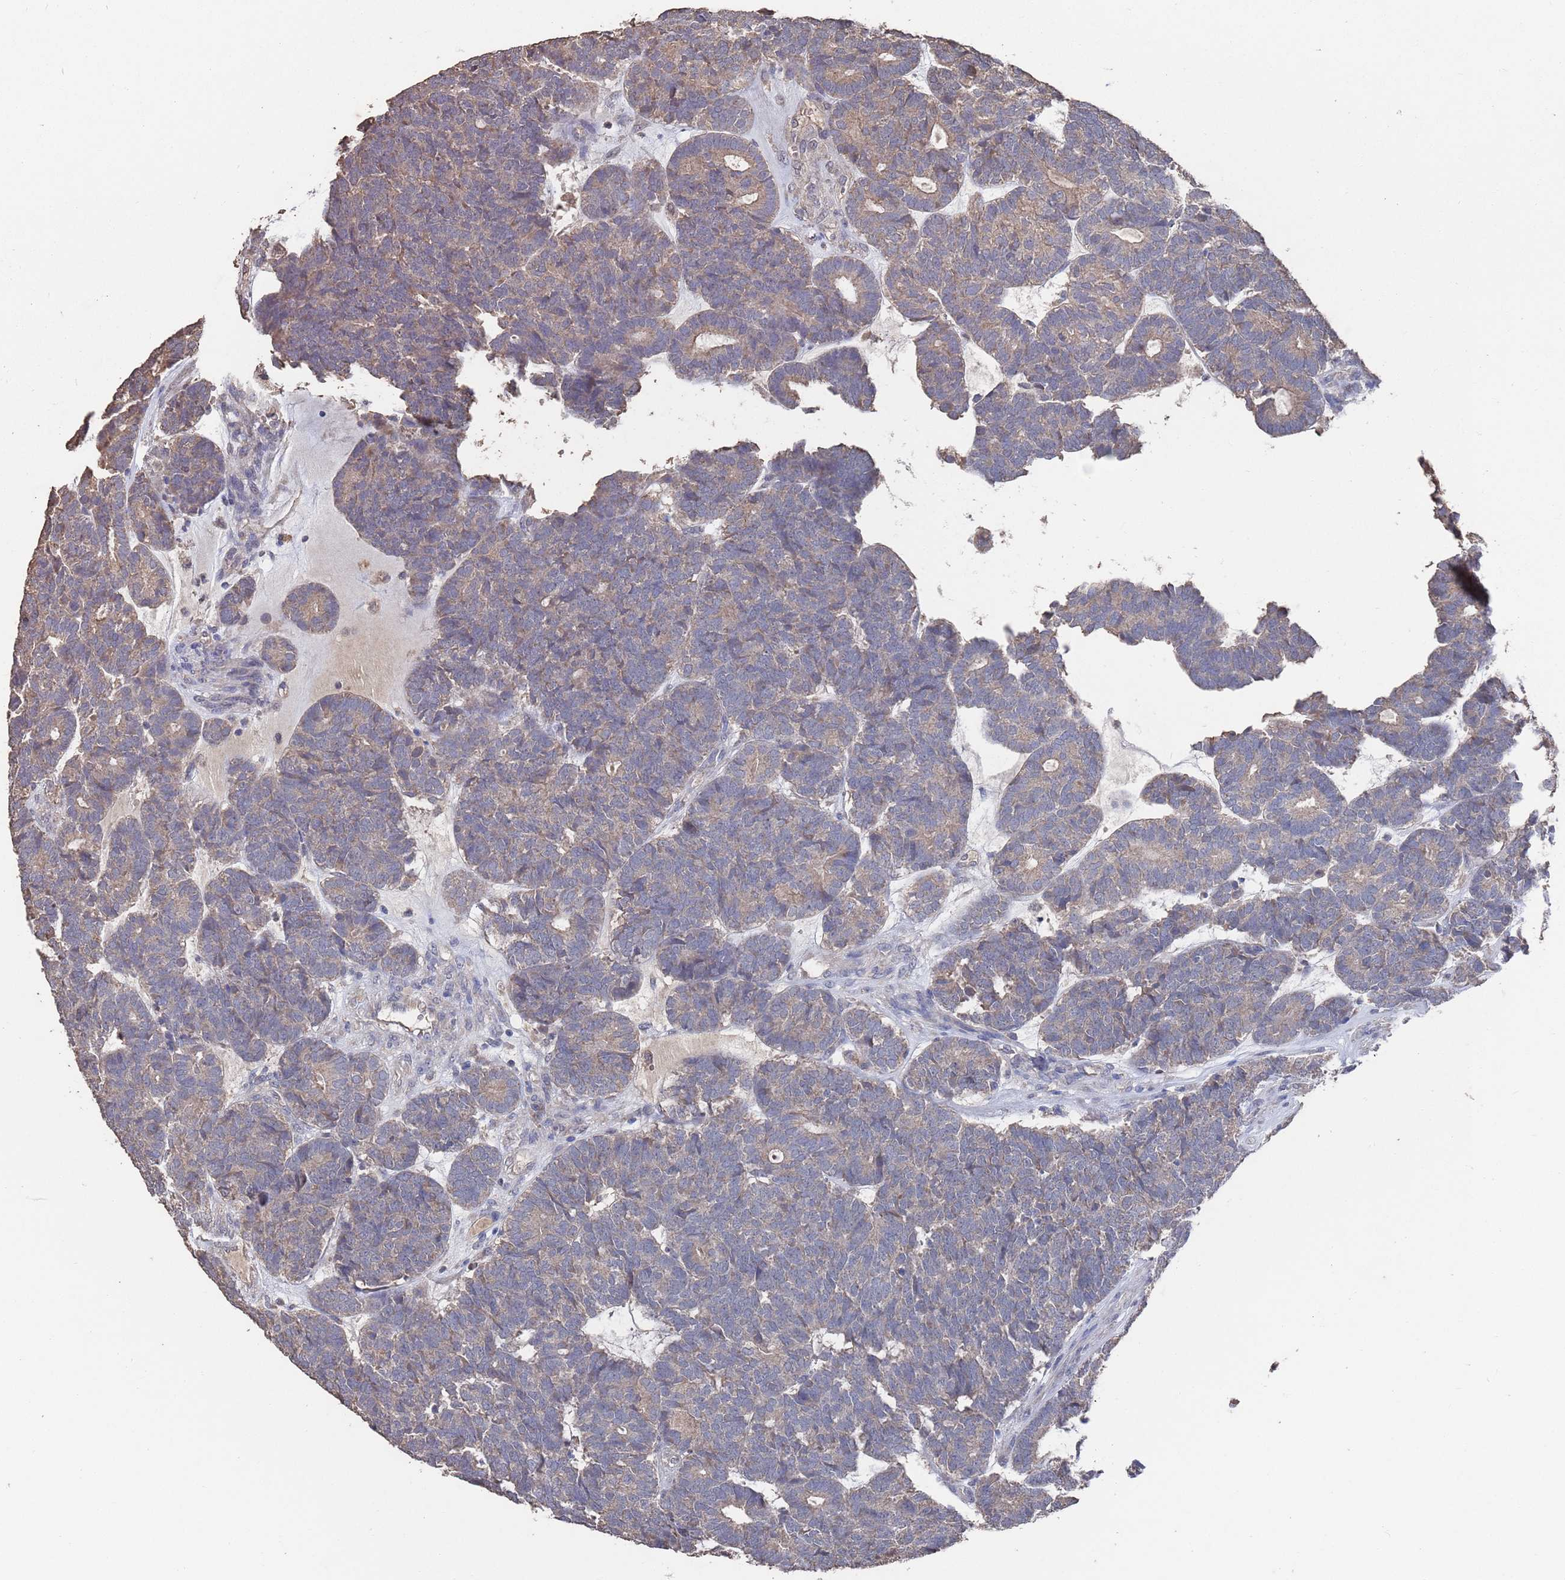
{"staining": {"intensity": "weak", "quantity": "<25%", "location": "cytoplasmic/membranous"}, "tissue": "head and neck cancer", "cell_type": "Tumor cells", "image_type": "cancer", "snomed": [{"axis": "morphology", "description": "Adenocarcinoma, NOS"}, {"axis": "topography", "description": "Head-Neck"}], "caption": "Immunohistochemistry (IHC) micrograph of human head and neck adenocarcinoma stained for a protein (brown), which exhibits no positivity in tumor cells.", "gene": "BTBD18", "patient": {"sex": "female", "age": 81}}